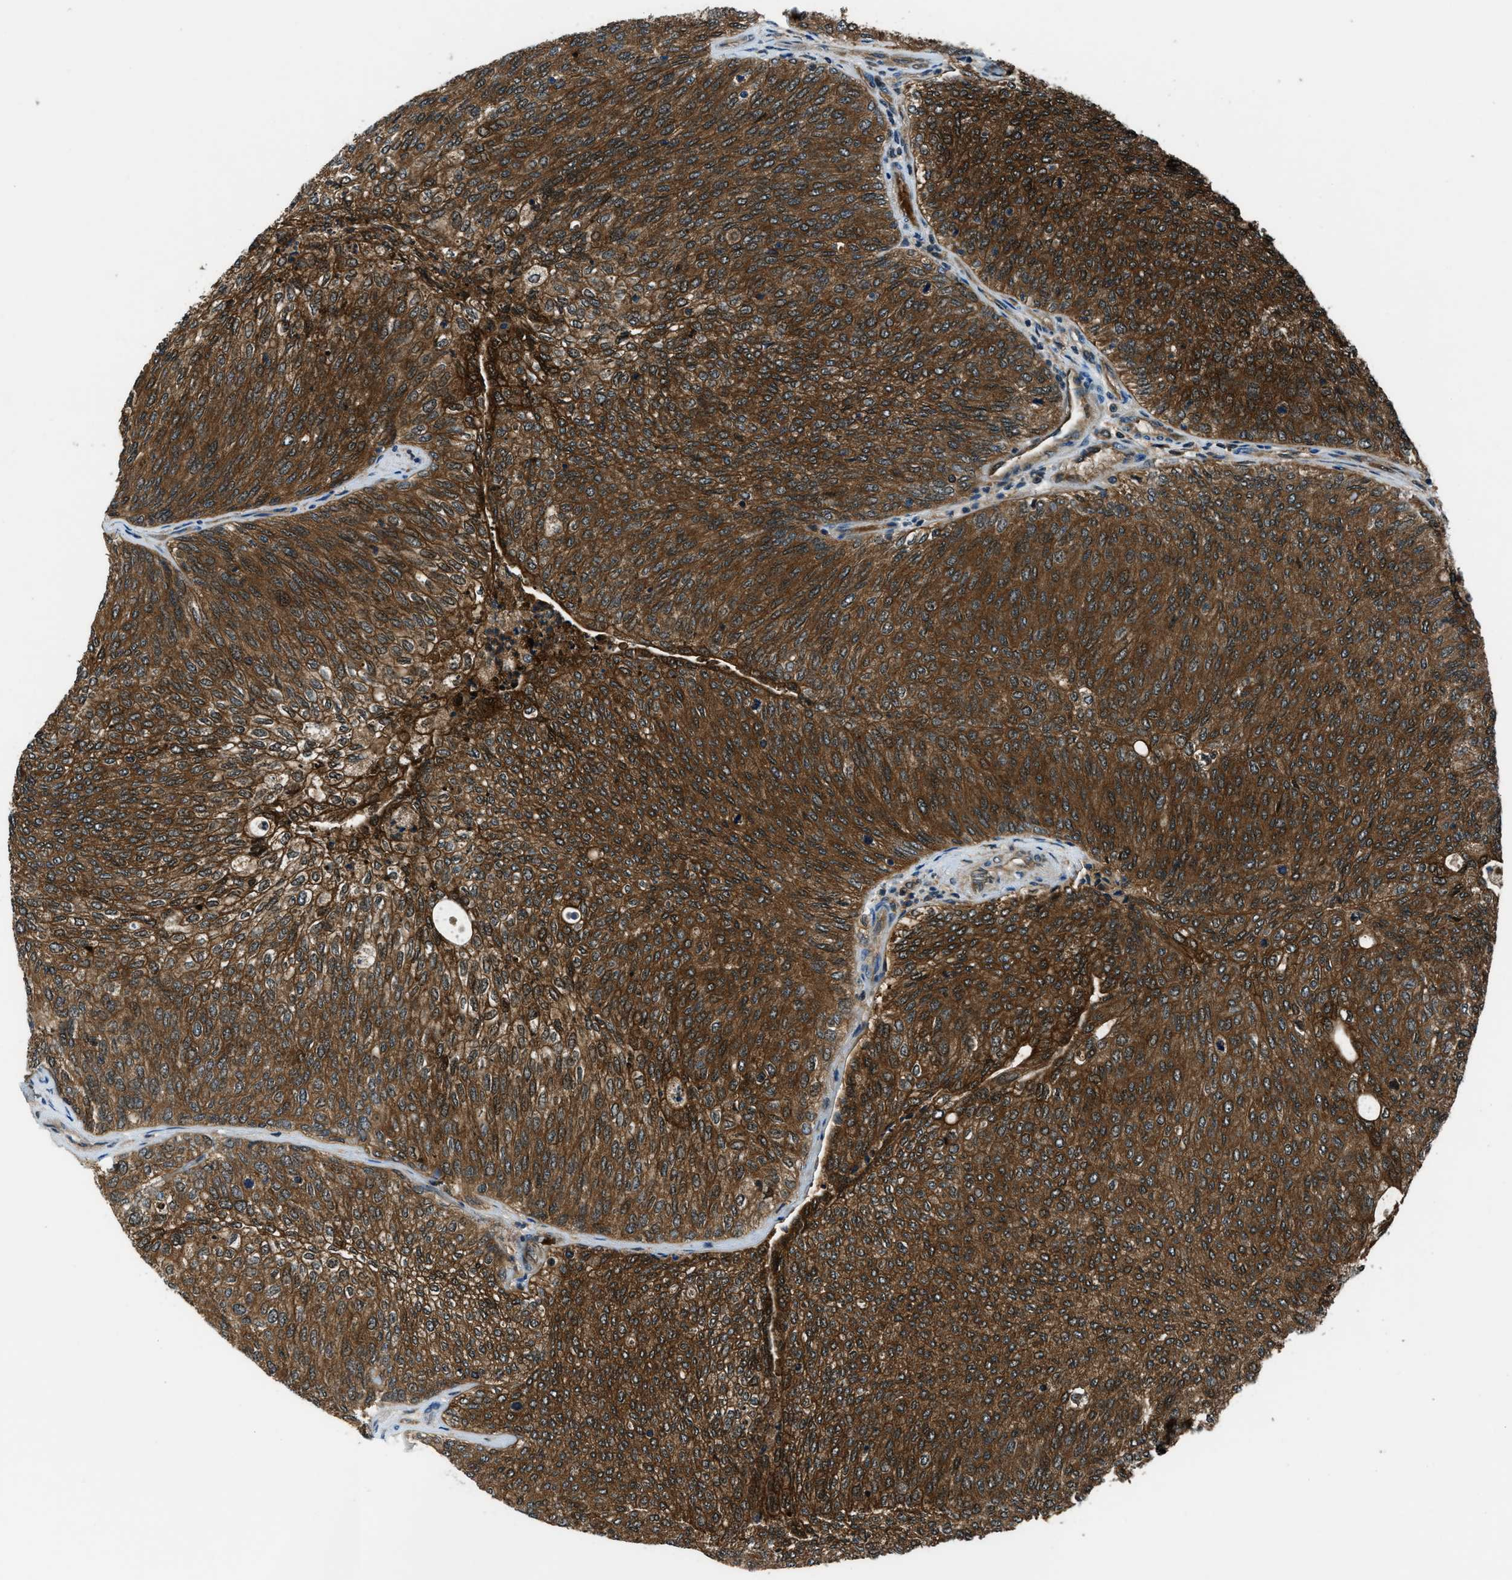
{"staining": {"intensity": "strong", "quantity": ">75%", "location": "cytoplasmic/membranous"}, "tissue": "urothelial cancer", "cell_type": "Tumor cells", "image_type": "cancer", "snomed": [{"axis": "morphology", "description": "Urothelial carcinoma, Low grade"}, {"axis": "topography", "description": "Urinary bladder"}], "caption": "Urothelial cancer tissue exhibits strong cytoplasmic/membranous expression in approximately >75% of tumor cells, visualized by immunohistochemistry.", "gene": "HEBP2", "patient": {"sex": "female", "age": 79}}